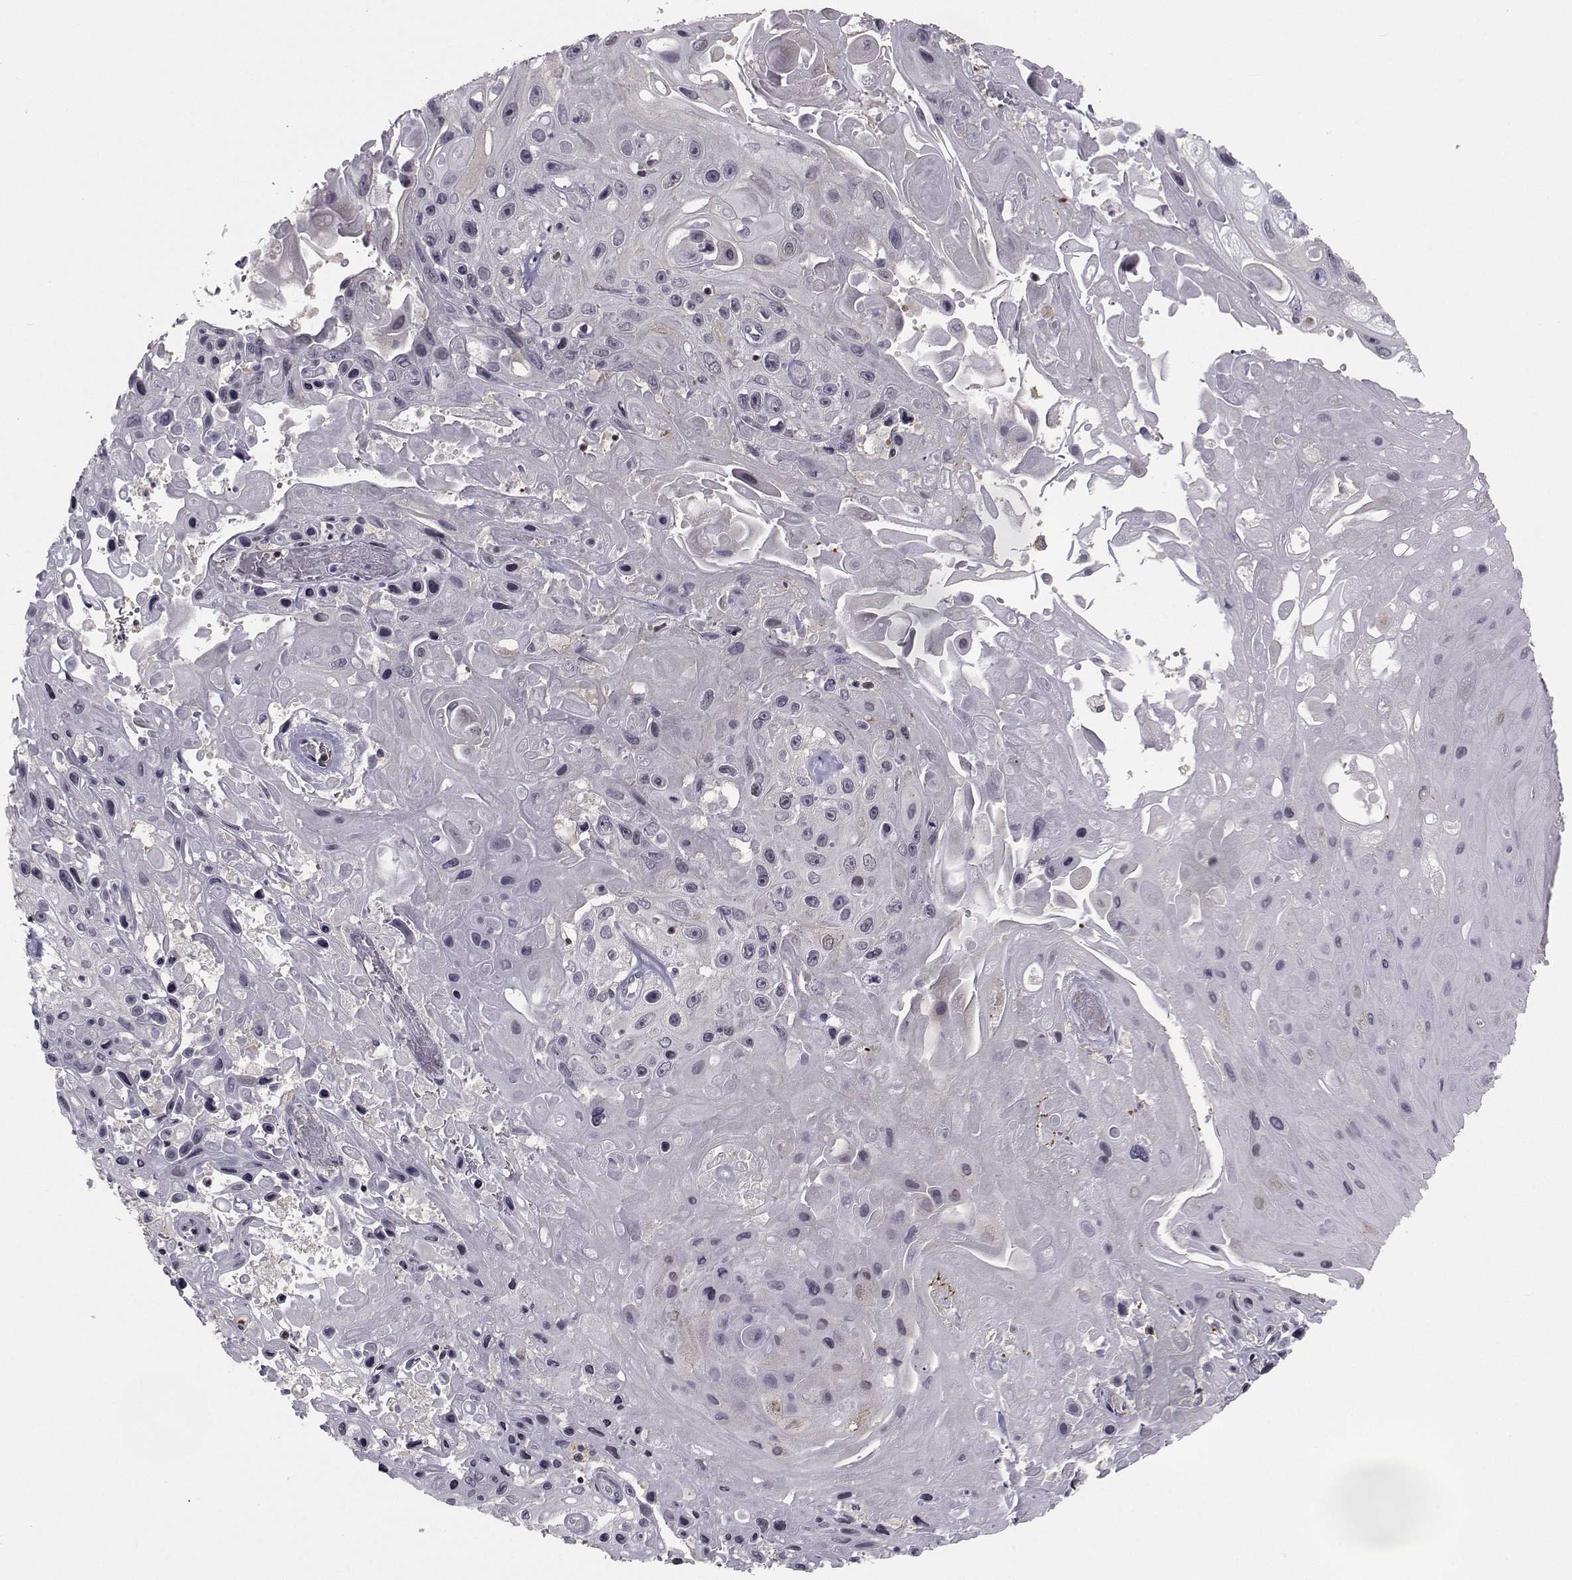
{"staining": {"intensity": "negative", "quantity": "none", "location": "none"}, "tissue": "skin cancer", "cell_type": "Tumor cells", "image_type": "cancer", "snomed": [{"axis": "morphology", "description": "Squamous cell carcinoma, NOS"}, {"axis": "topography", "description": "Skin"}], "caption": "The image reveals no significant positivity in tumor cells of skin squamous cell carcinoma.", "gene": "PCP4L1", "patient": {"sex": "male", "age": 82}}